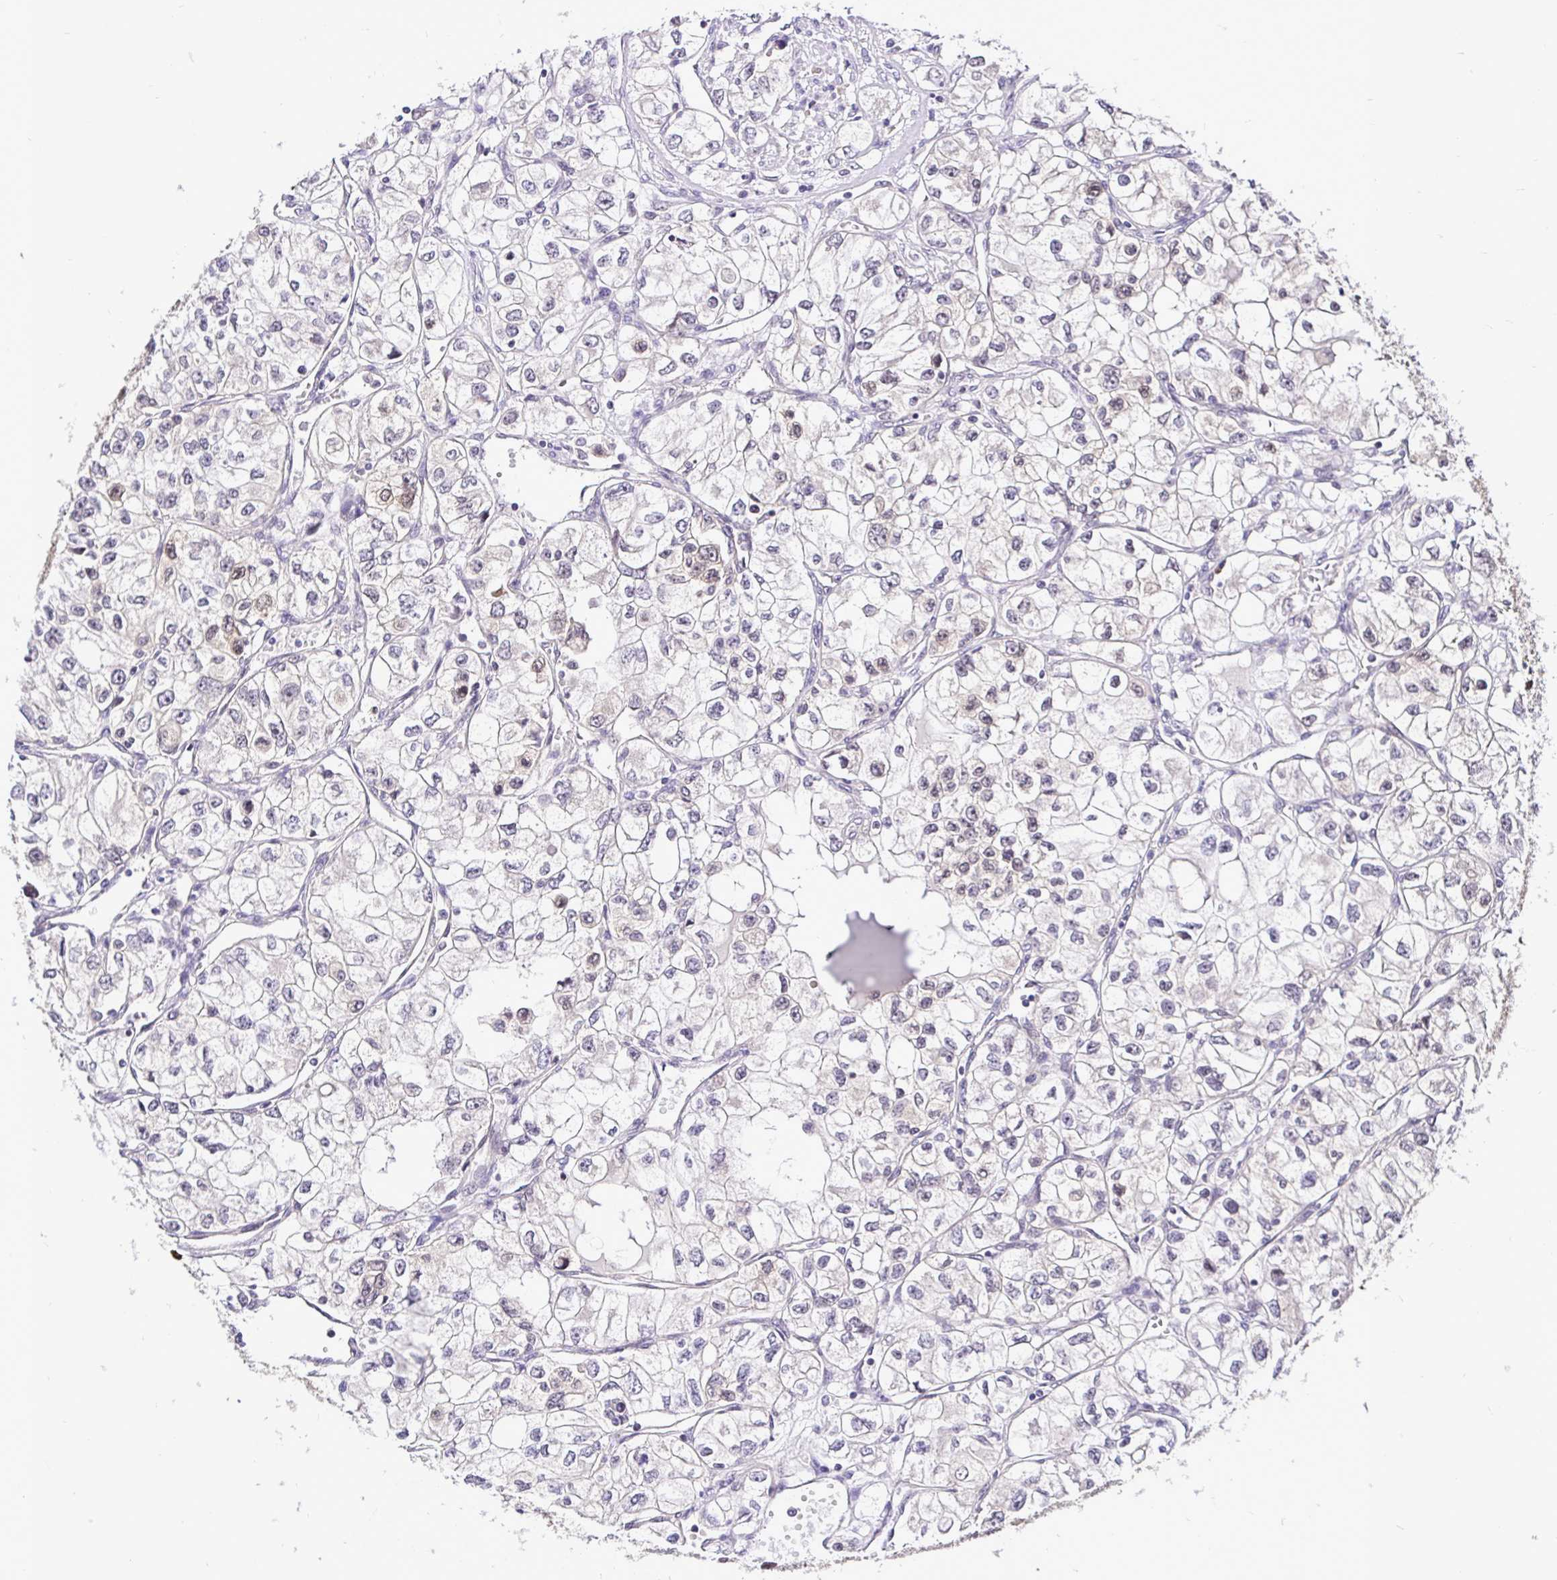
{"staining": {"intensity": "negative", "quantity": "none", "location": "none"}, "tissue": "renal cancer", "cell_type": "Tumor cells", "image_type": "cancer", "snomed": [{"axis": "morphology", "description": "Adenocarcinoma, NOS"}, {"axis": "topography", "description": "Kidney"}], "caption": "DAB immunohistochemical staining of human renal cancer (adenocarcinoma) demonstrates no significant expression in tumor cells. Brightfield microscopy of immunohistochemistry (IHC) stained with DAB (brown) and hematoxylin (blue), captured at high magnification.", "gene": "UBE2M", "patient": {"sex": "female", "age": 59}}